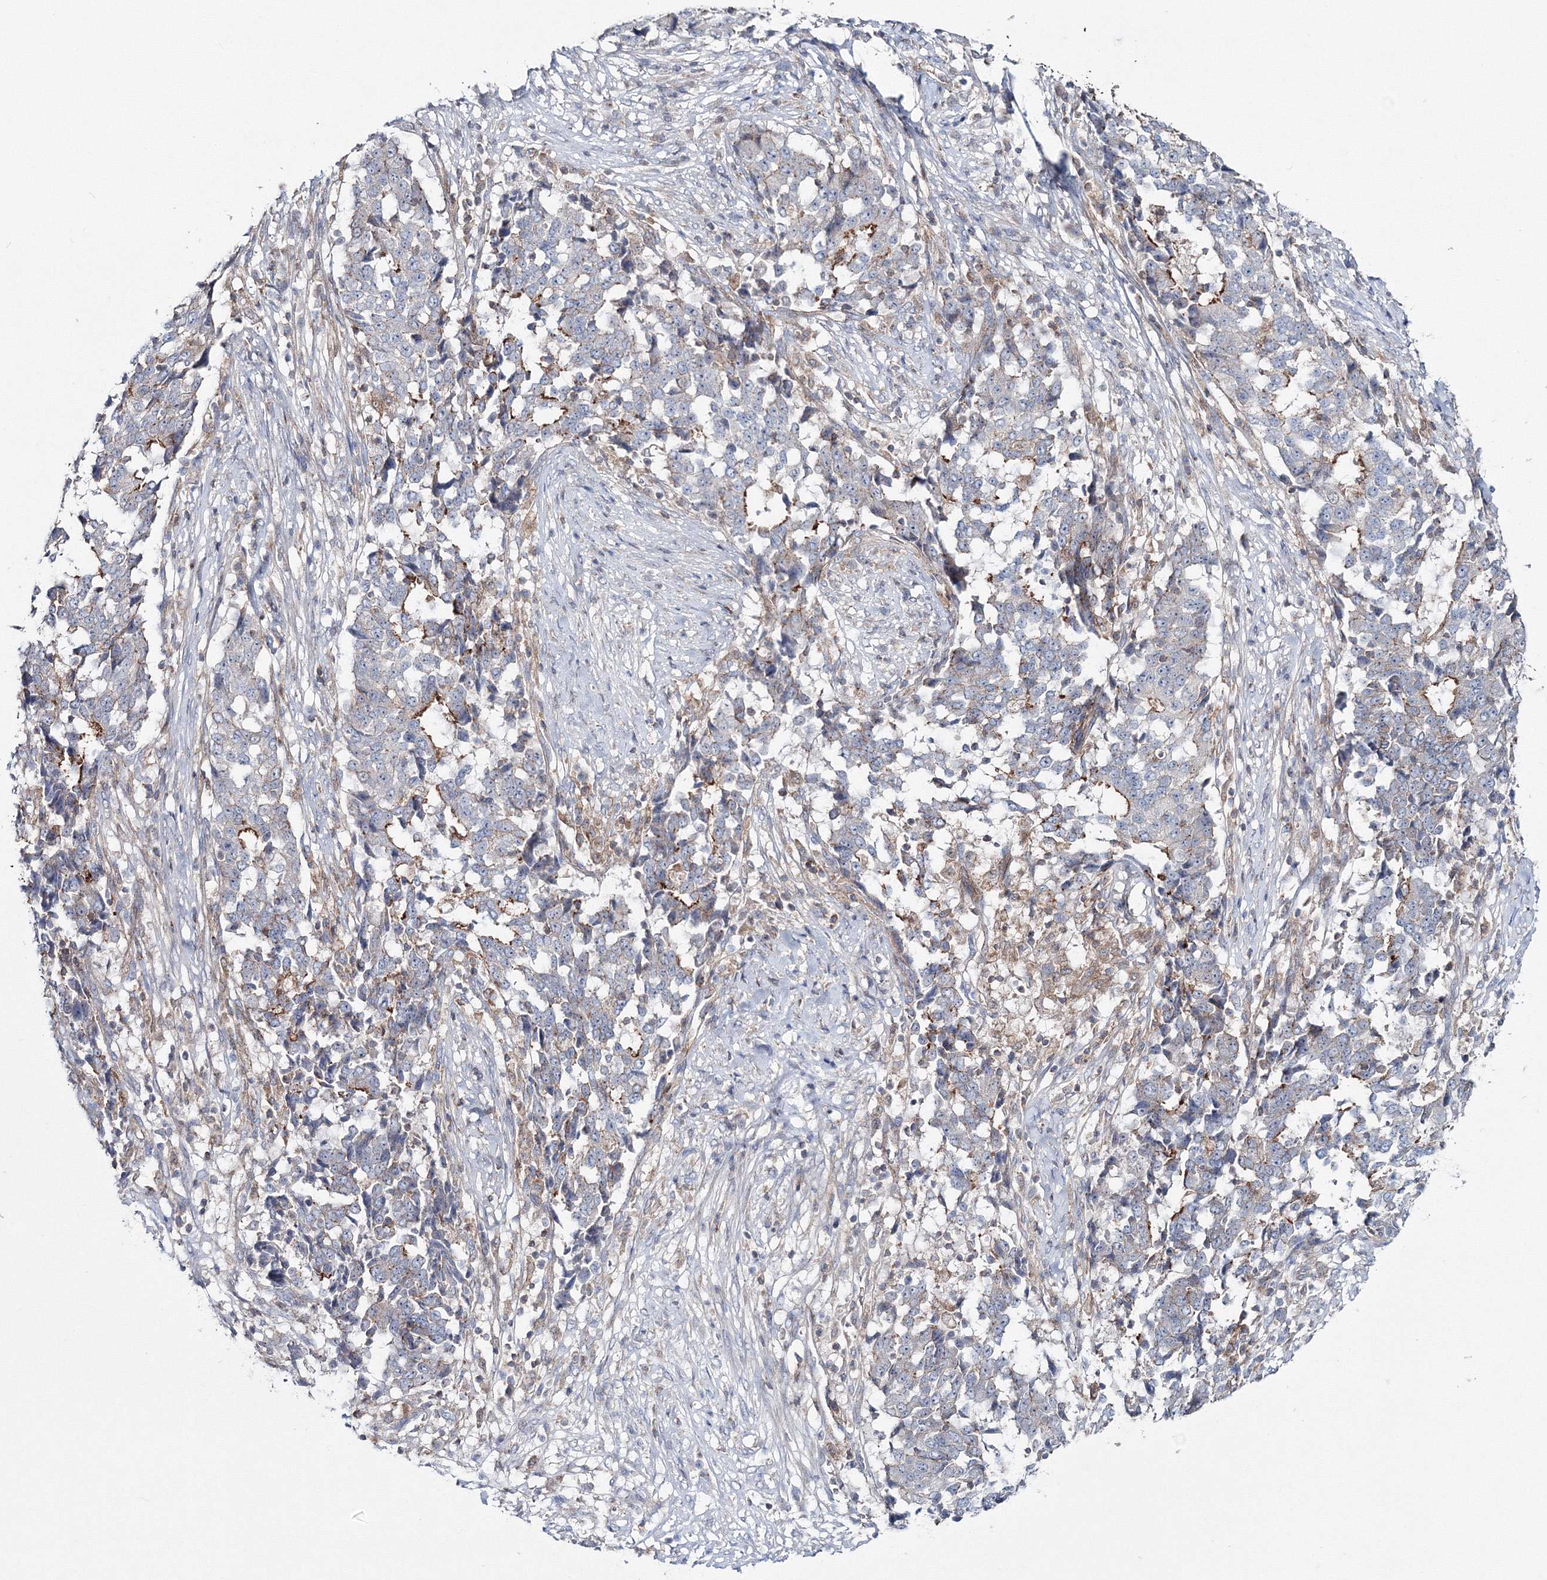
{"staining": {"intensity": "negative", "quantity": "none", "location": "none"}, "tissue": "stomach cancer", "cell_type": "Tumor cells", "image_type": "cancer", "snomed": [{"axis": "morphology", "description": "Adenocarcinoma, NOS"}, {"axis": "topography", "description": "Stomach"}], "caption": "Immunohistochemical staining of human stomach cancer (adenocarcinoma) reveals no significant staining in tumor cells.", "gene": "GGA2", "patient": {"sex": "male", "age": 59}}